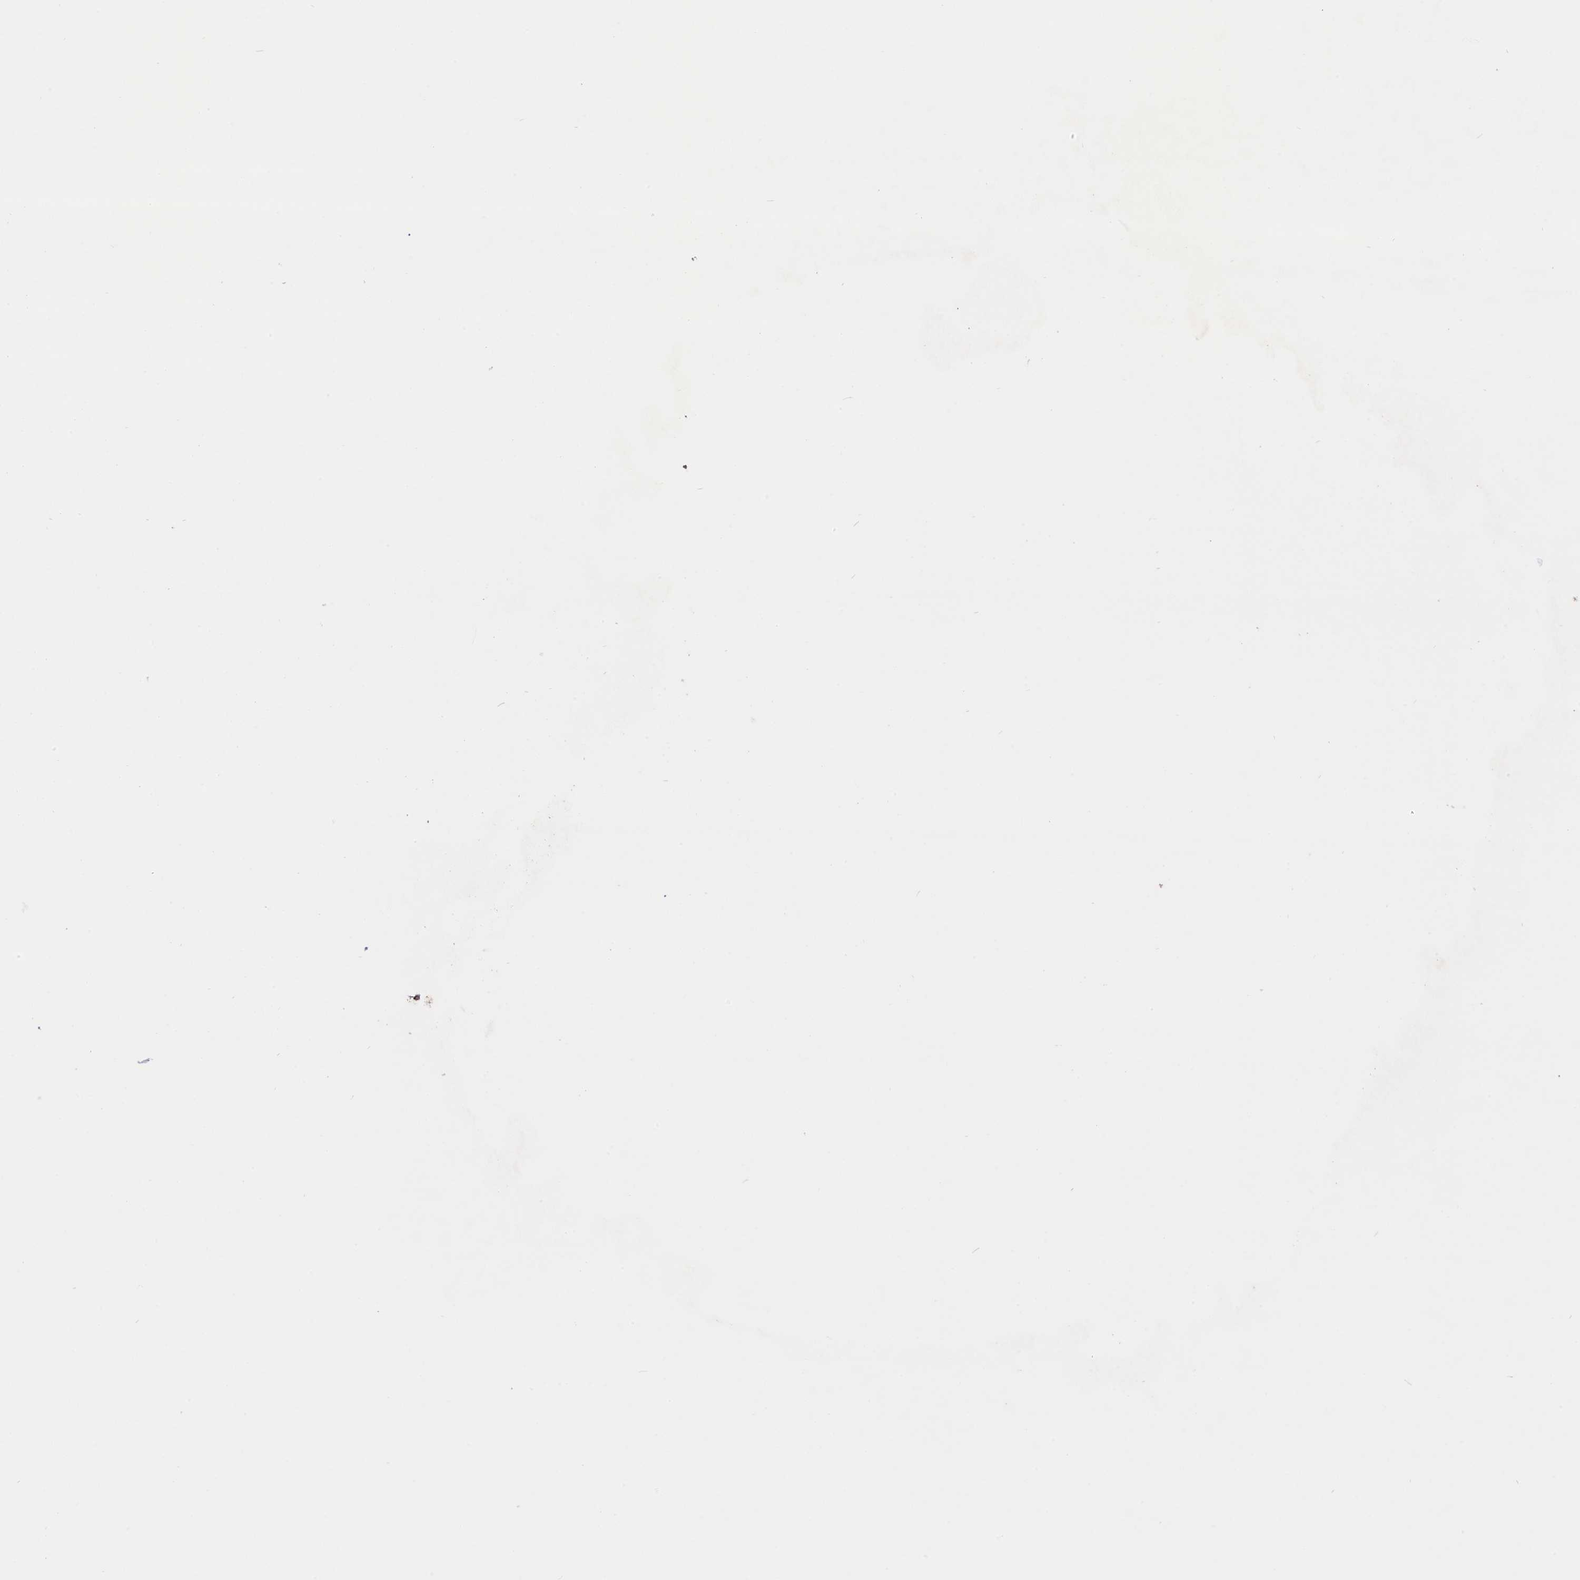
{"staining": {"intensity": "negative", "quantity": "none", "location": "none"}, "tissue": "skin cancer", "cell_type": "Tumor cells", "image_type": "cancer", "snomed": [{"axis": "morphology", "description": "Normal tissue, NOS"}, {"axis": "morphology", "description": "Squamous cell carcinoma, NOS"}, {"axis": "topography", "description": "Skin"}], "caption": "Immunohistochemical staining of human skin cancer (squamous cell carcinoma) reveals no significant staining in tumor cells.", "gene": "SCD5", "patient": {"sex": "male", "age": 72}}